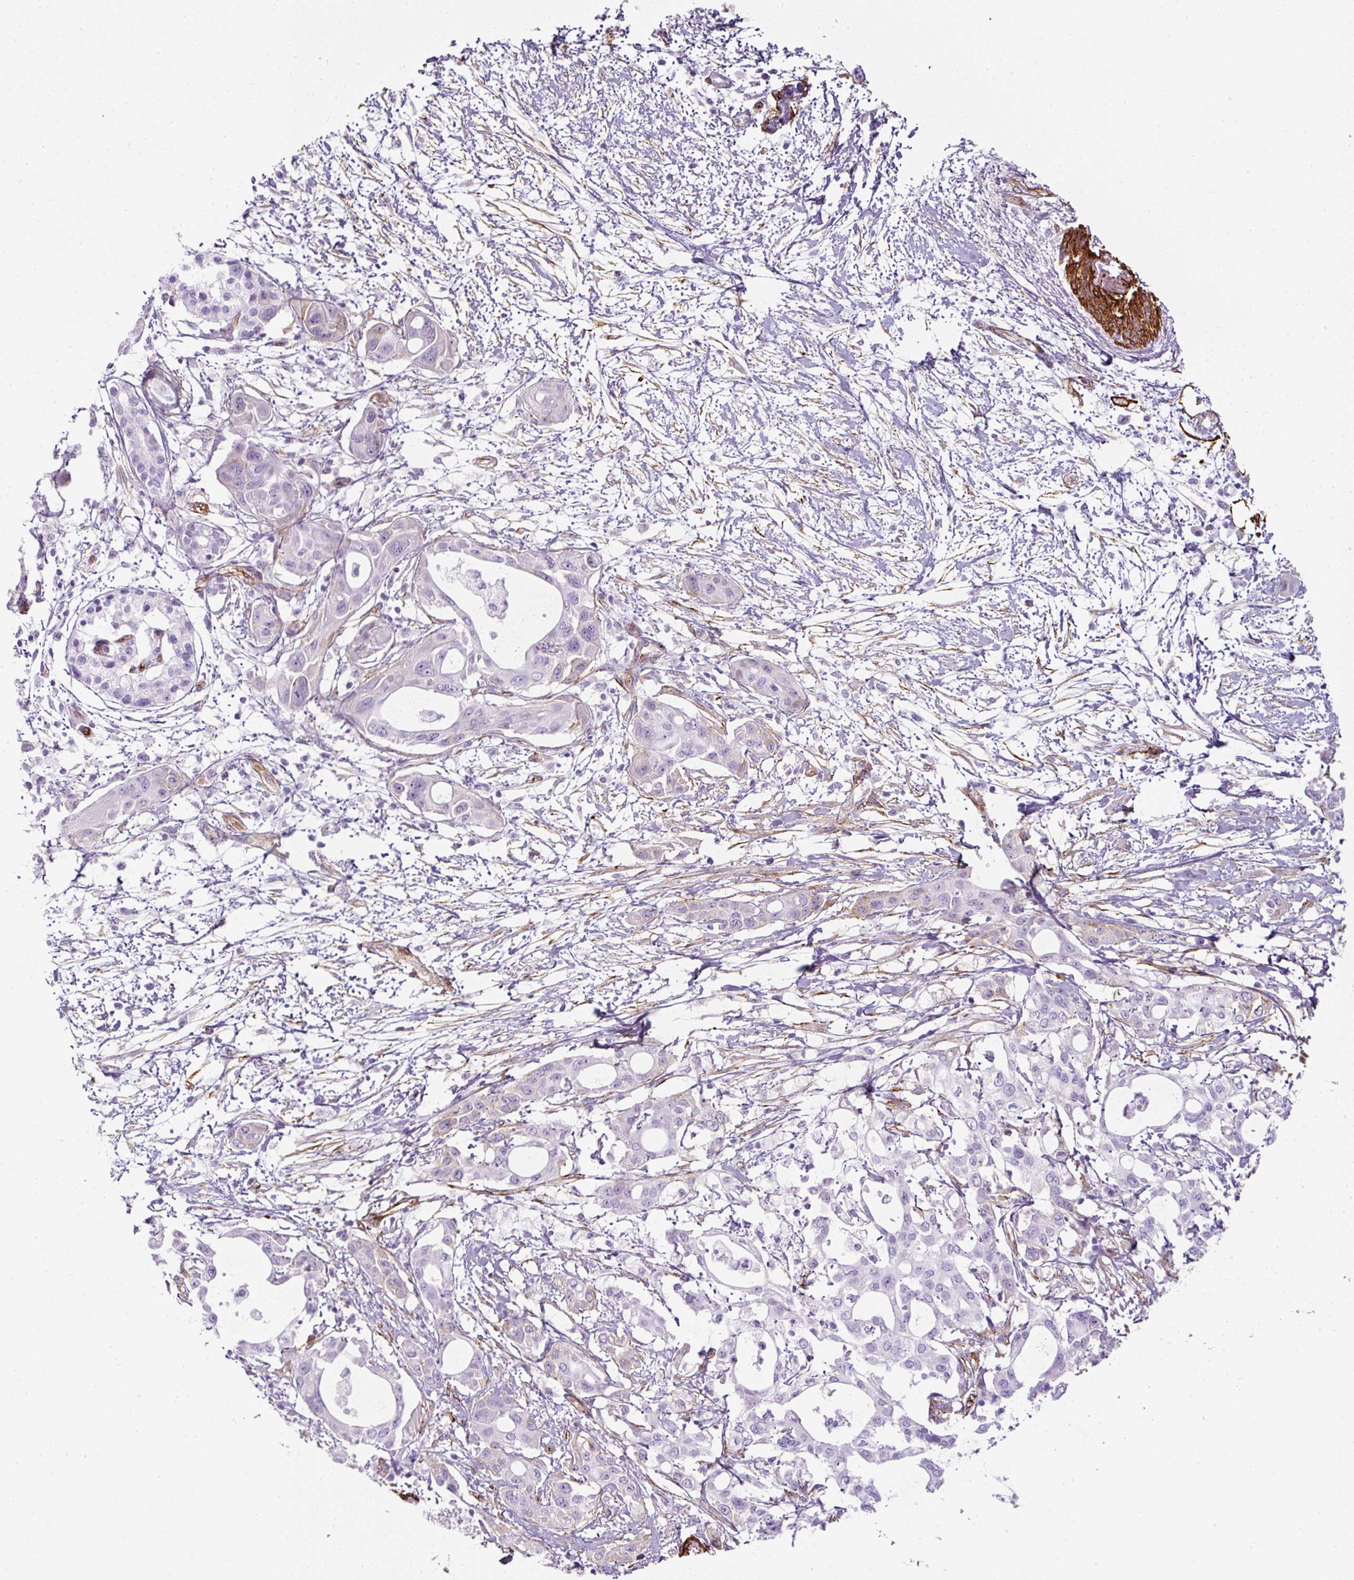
{"staining": {"intensity": "negative", "quantity": "none", "location": "none"}, "tissue": "pancreatic cancer", "cell_type": "Tumor cells", "image_type": "cancer", "snomed": [{"axis": "morphology", "description": "Adenocarcinoma, NOS"}, {"axis": "topography", "description": "Pancreas"}], "caption": "An IHC photomicrograph of adenocarcinoma (pancreatic) is shown. There is no staining in tumor cells of adenocarcinoma (pancreatic). (DAB IHC visualized using brightfield microscopy, high magnification).", "gene": "CAVIN3", "patient": {"sex": "male", "age": 68}}